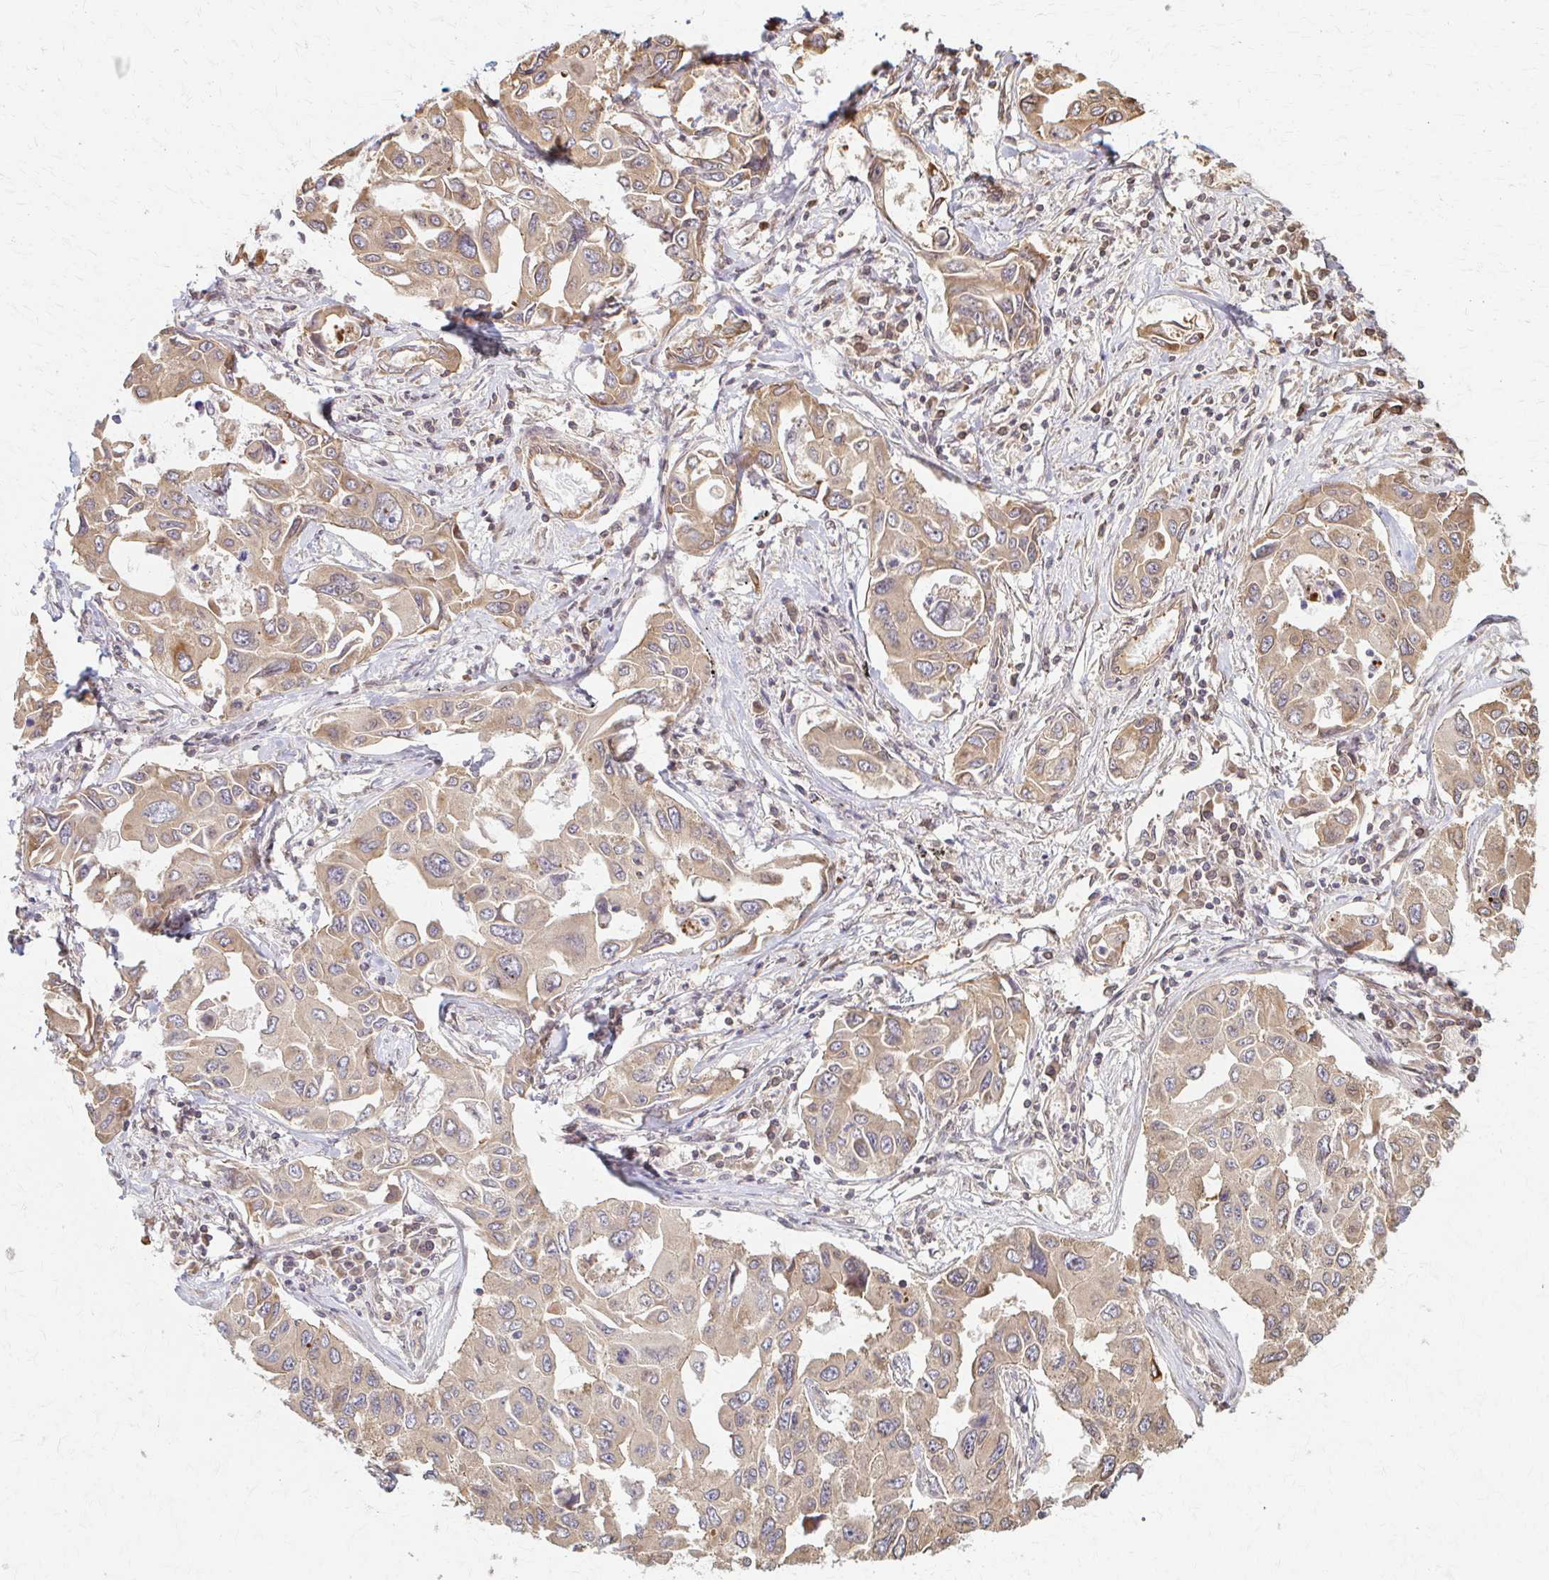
{"staining": {"intensity": "moderate", "quantity": ">75%", "location": "cytoplasmic/membranous"}, "tissue": "lung cancer", "cell_type": "Tumor cells", "image_type": "cancer", "snomed": [{"axis": "morphology", "description": "Adenocarcinoma, NOS"}, {"axis": "topography", "description": "Lung"}], "caption": "Immunohistochemistry (IHC) staining of lung cancer, which displays medium levels of moderate cytoplasmic/membranous staining in approximately >75% of tumor cells indicating moderate cytoplasmic/membranous protein expression. The staining was performed using DAB (brown) for protein detection and nuclei were counterstained in hematoxylin (blue).", "gene": "ARHGAP35", "patient": {"sex": "male", "age": 64}}